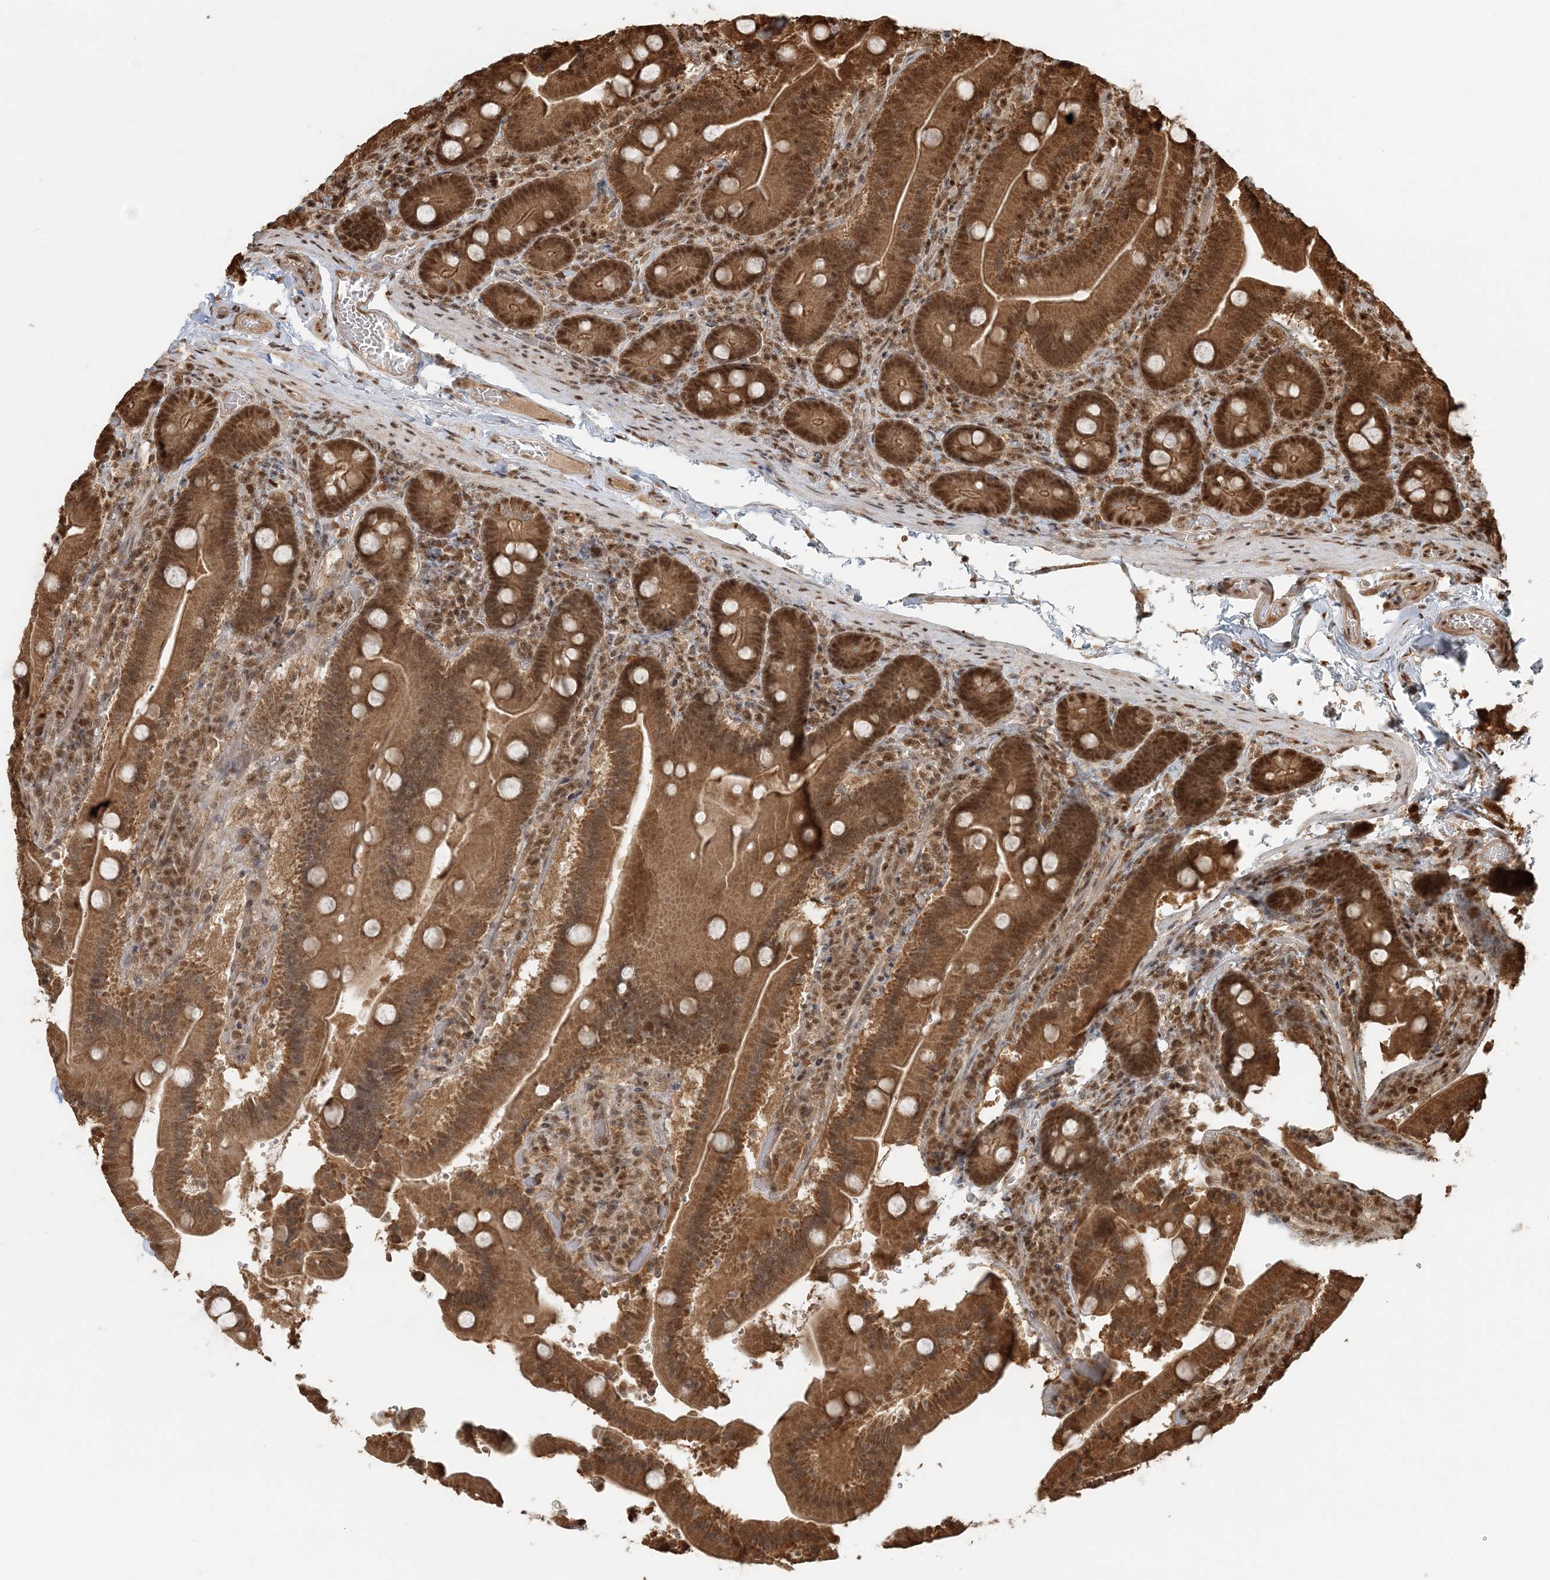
{"staining": {"intensity": "moderate", "quantity": ">75%", "location": "cytoplasmic/membranous,nuclear"}, "tissue": "duodenum", "cell_type": "Glandular cells", "image_type": "normal", "snomed": [{"axis": "morphology", "description": "Normal tissue, NOS"}, {"axis": "topography", "description": "Duodenum"}], "caption": "IHC staining of normal duodenum, which displays medium levels of moderate cytoplasmic/membranous,nuclear expression in about >75% of glandular cells indicating moderate cytoplasmic/membranous,nuclear protein expression. The staining was performed using DAB (brown) for protein detection and nuclei were counterstained in hematoxylin (blue).", "gene": "ARHGAP35", "patient": {"sex": "female", "age": 62}}